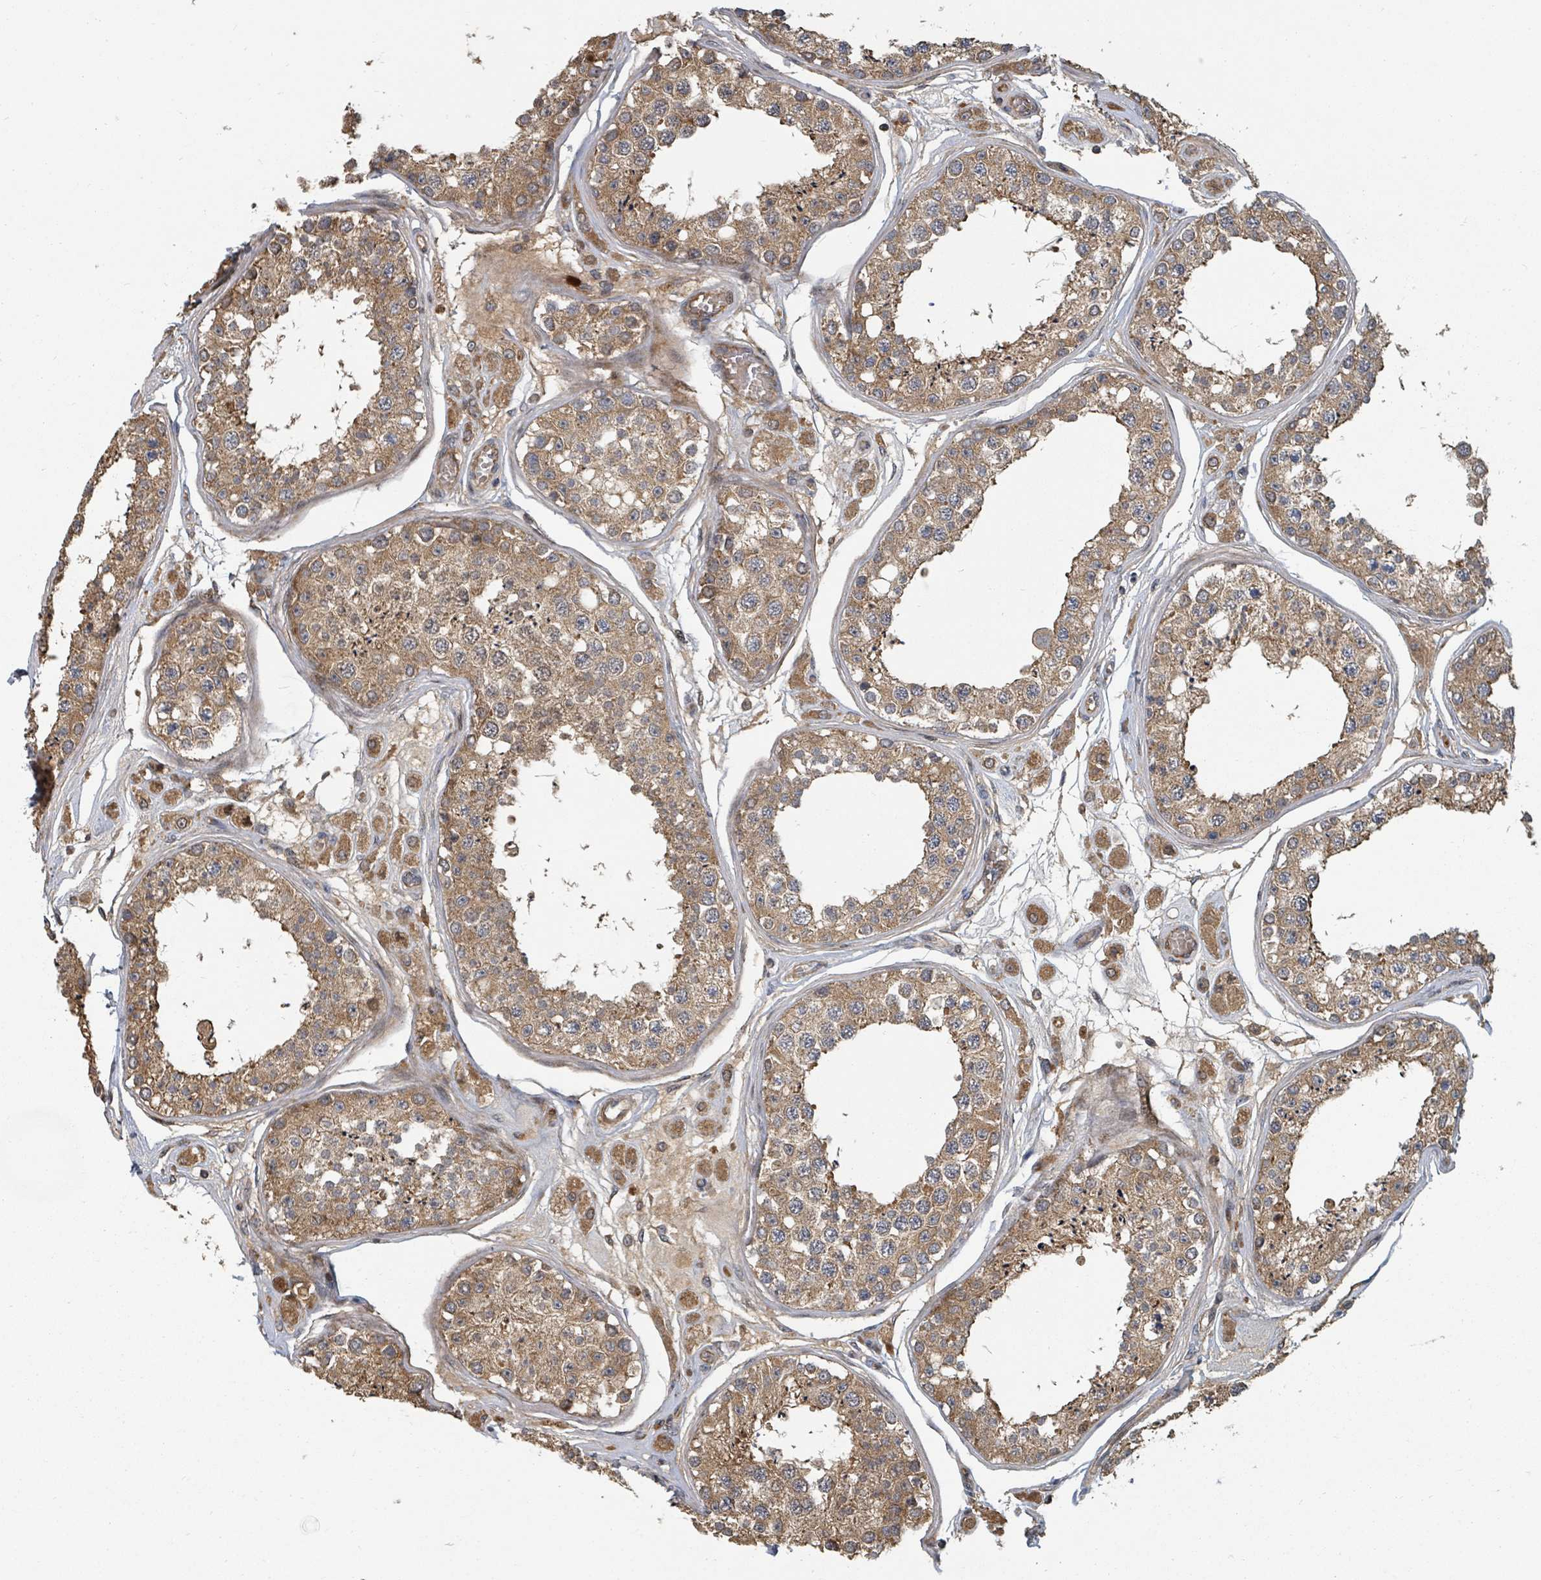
{"staining": {"intensity": "moderate", "quantity": ">75%", "location": "cytoplasmic/membranous"}, "tissue": "testis", "cell_type": "Cells in seminiferous ducts", "image_type": "normal", "snomed": [{"axis": "morphology", "description": "Normal tissue, NOS"}, {"axis": "topography", "description": "Testis"}], "caption": "Moderate cytoplasmic/membranous expression for a protein is seen in approximately >75% of cells in seminiferous ducts of normal testis using immunohistochemistry (IHC).", "gene": "DPM1", "patient": {"sex": "male", "age": 25}}